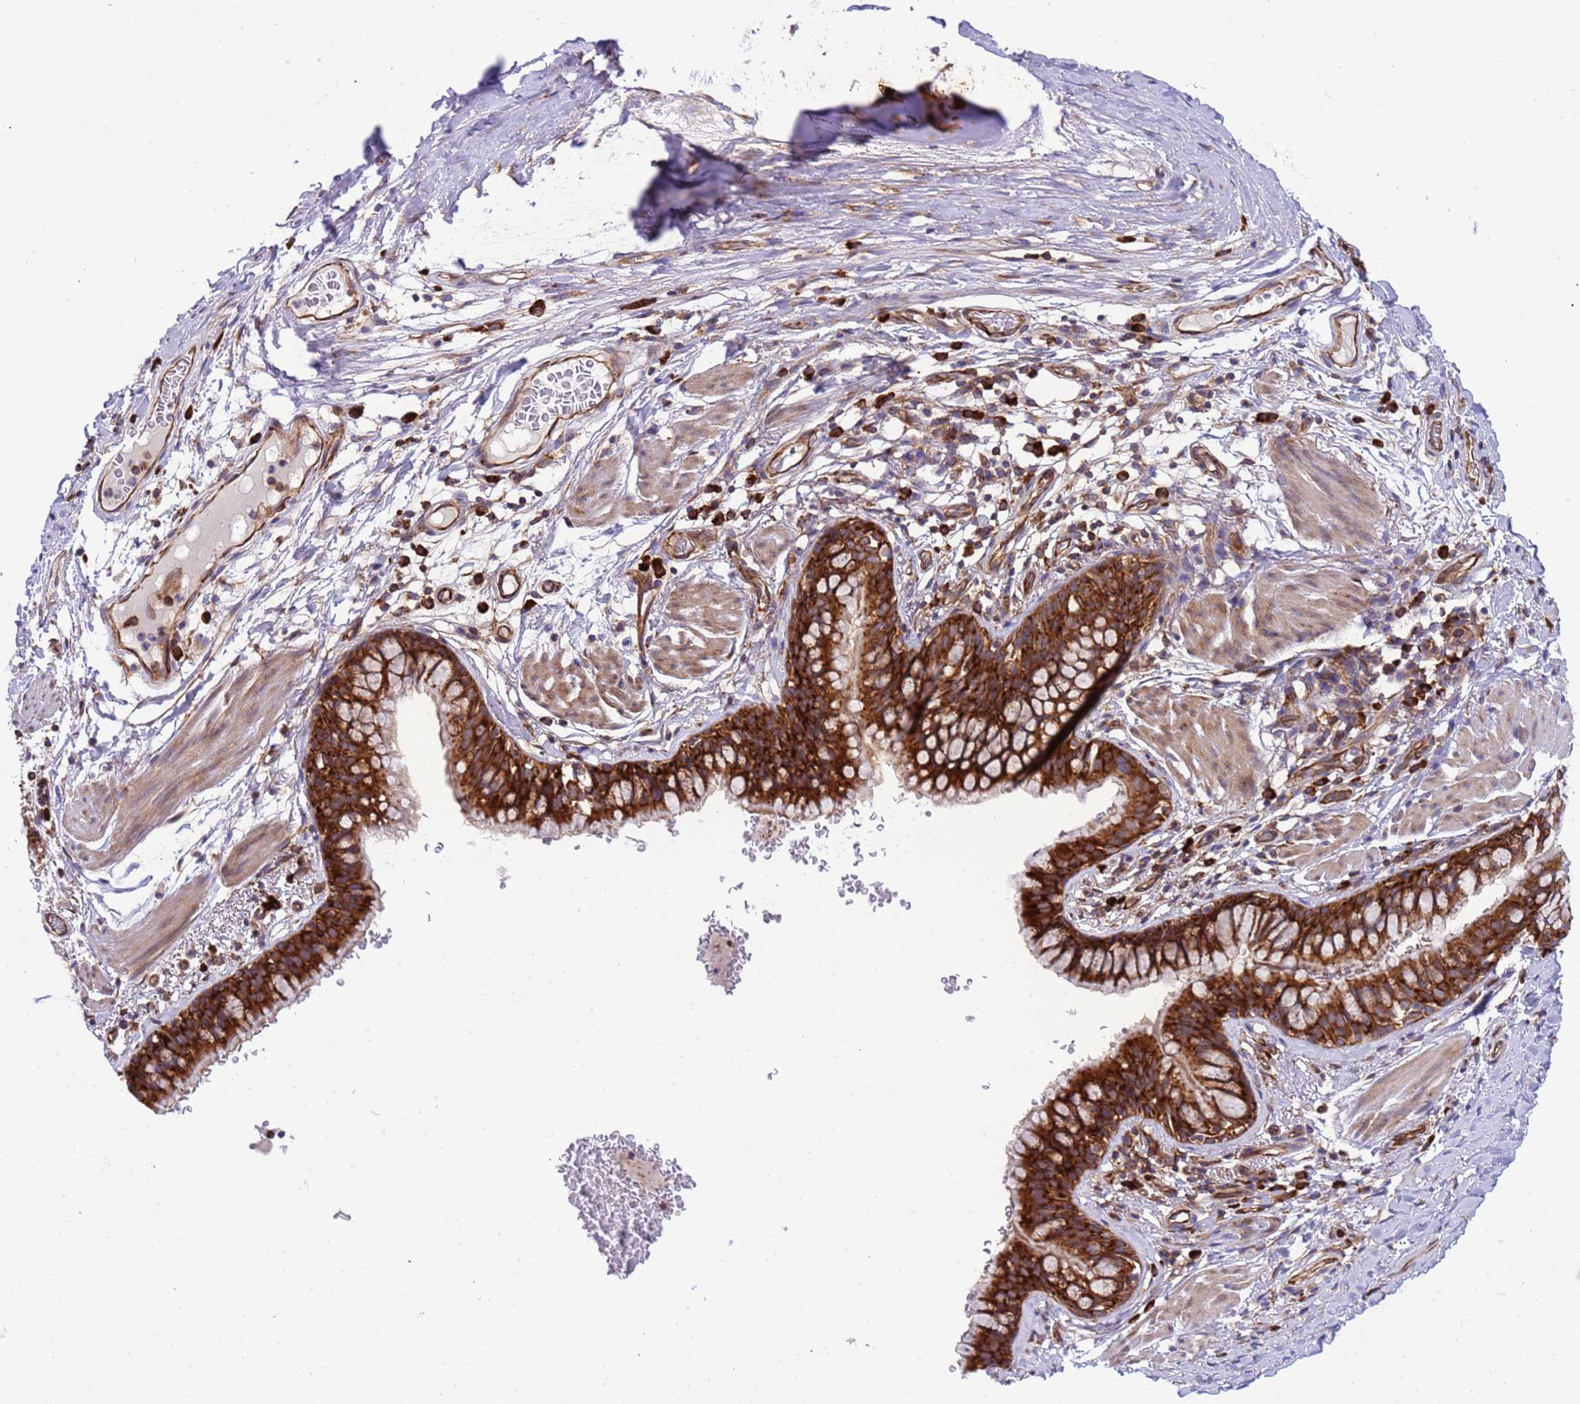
{"staining": {"intensity": "strong", "quantity": ">75%", "location": "cytoplasmic/membranous"}, "tissue": "bronchus", "cell_type": "Respiratory epithelial cells", "image_type": "normal", "snomed": [{"axis": "morphology", "description": "Normal tissue, NOS"}, {"axis": "topography", "description": "Cartilage tissue"}, {"axis": "topography", "description": "Bronchus"}], "caption": "This is a histology image of IHC staining of benign bronchus, which shows strong expression in the cytoplasmic/membranous of respiratory epithelial cells.", "gene": "RPL36", "patient": {"sex": "female", "age": 36}}